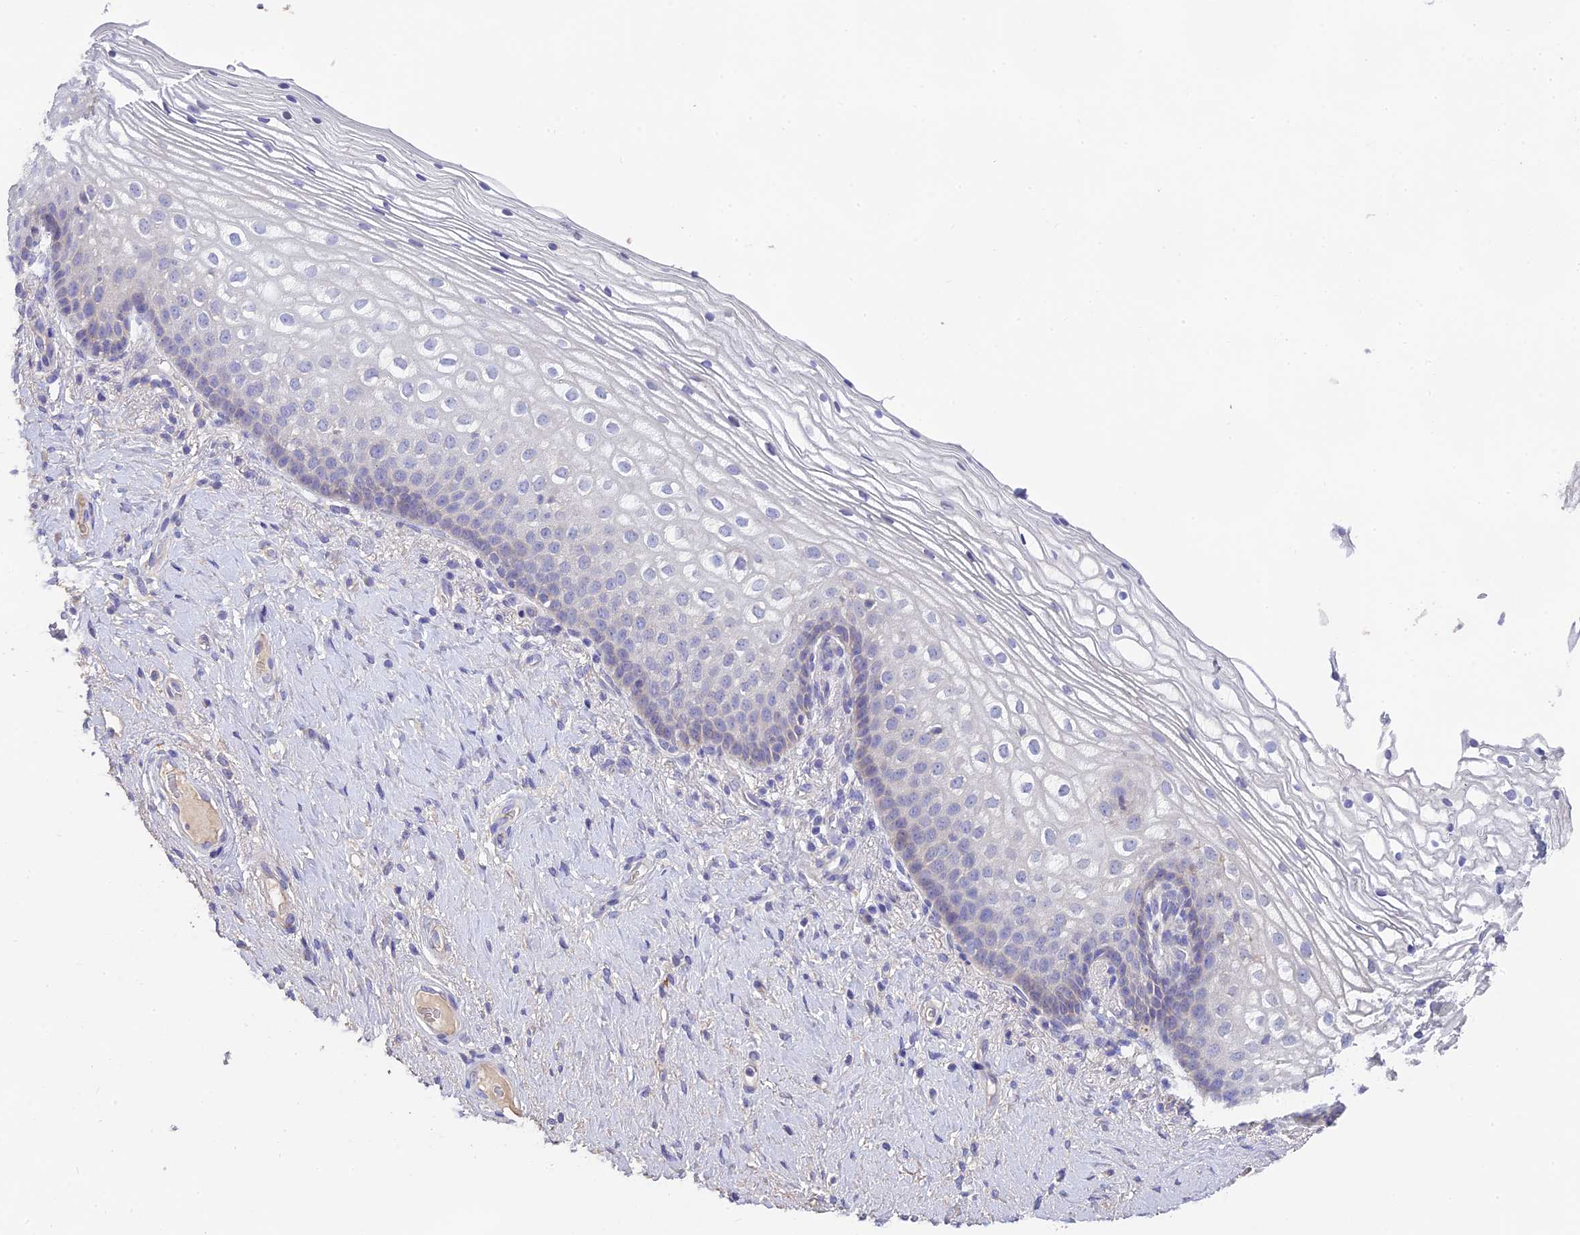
{"staining": {"intensity": "negative", "quantity": "none", "location": "none"}, "tissue": "vagina", "cell_type": "Squamous epithelial cells", "image_type": "normal", "snomed": [{"axis": "morphology", "description": "Normal tissue, NOS"}, {"axis": "topography", "description": "Vagina"}], "caption": "A high-resolution micrograph shows immunohistochemistry staining of unremarkable vagina, which exhibits no significant staining in squamous epithelial cells.", "gene": "HSD17B2", "patient": {"sex": "female", "age": 60}}